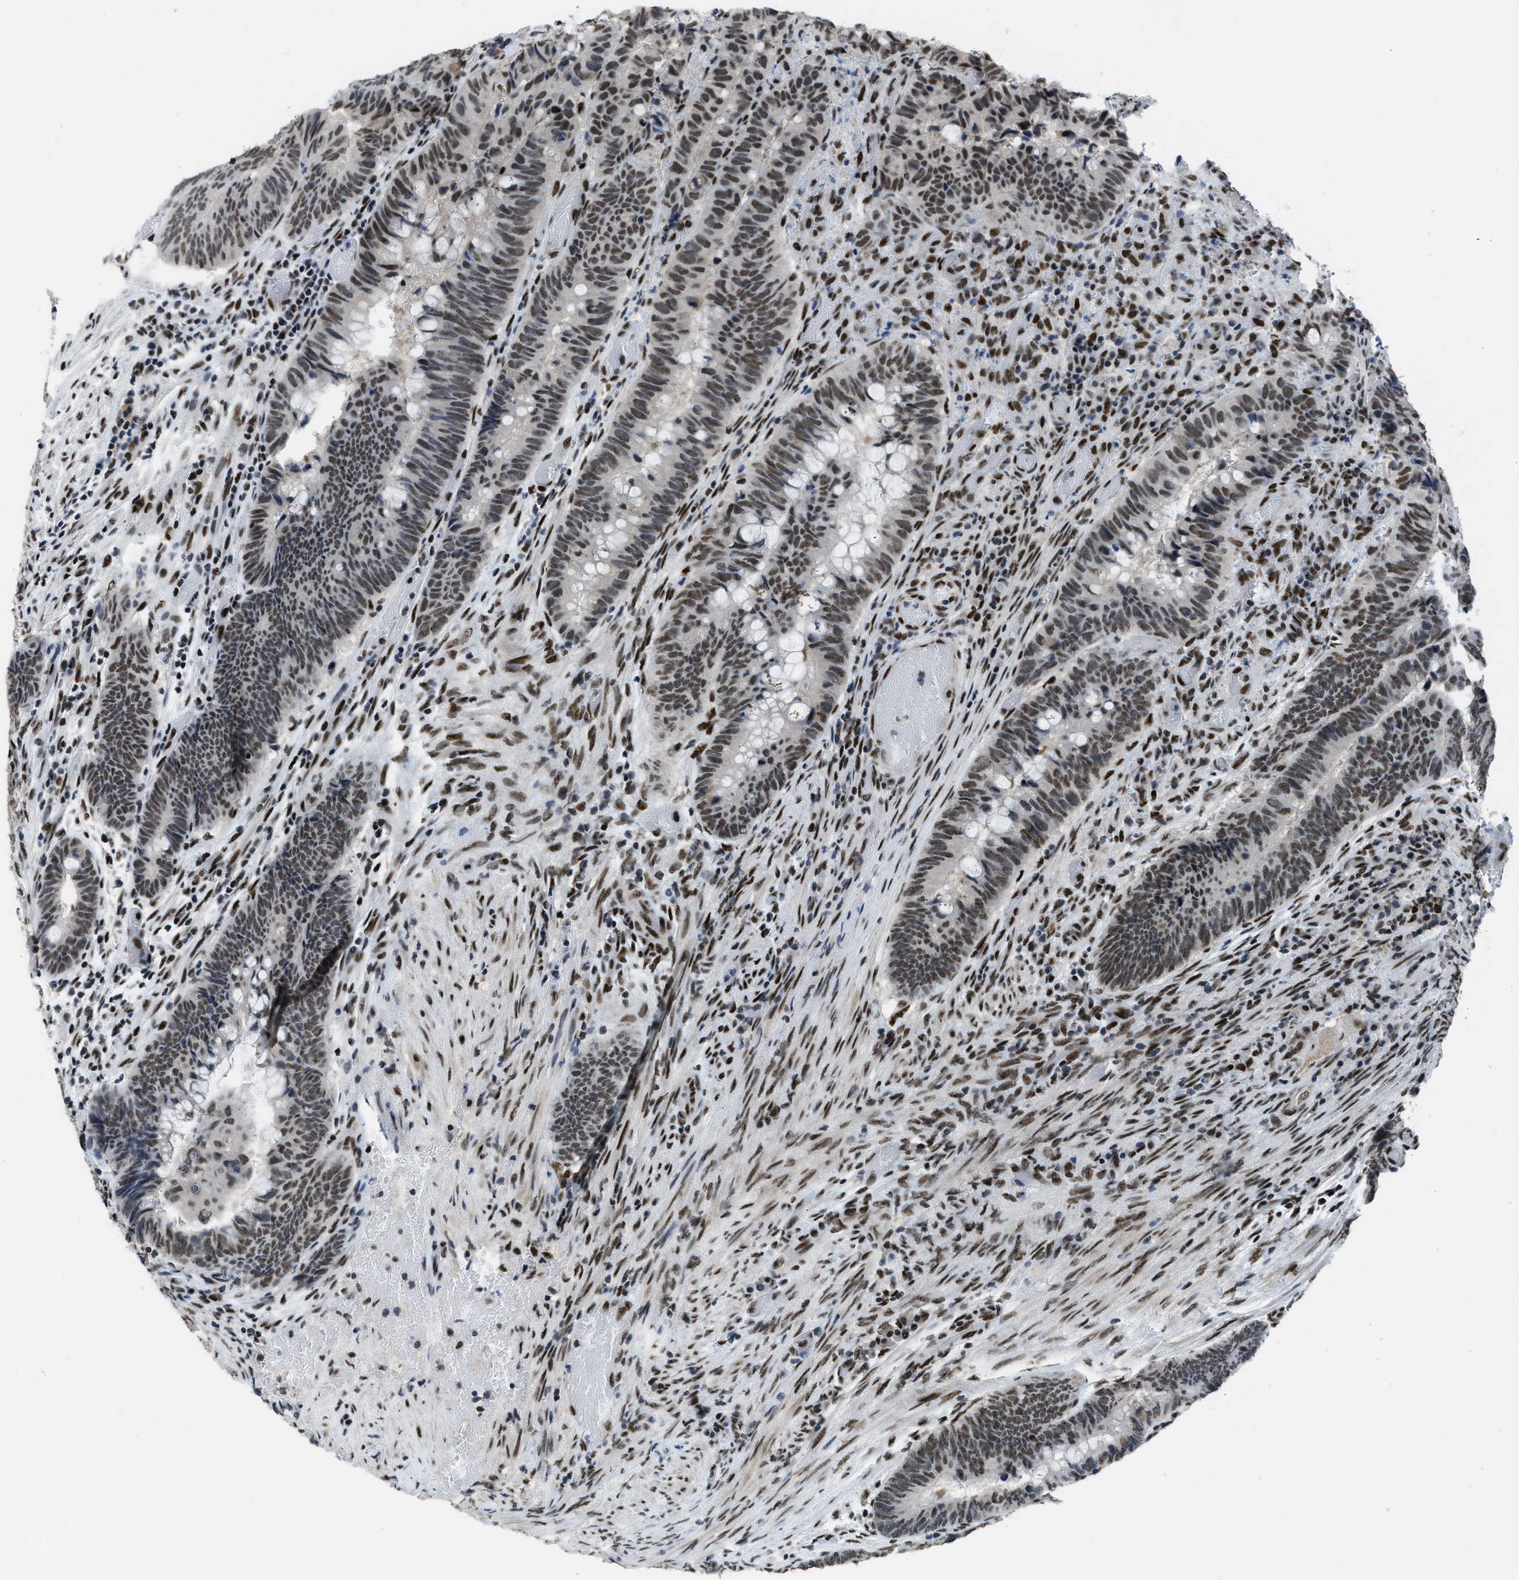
{"staining": {"intensity": "moderate", "quantity": ">75%", "location": "nuclear"}, "tissue": "colorectal cancer", "cell_type": "Tumor cells", "image_type": "cancer", "snomed": [{"axis": "morphology", "description": "Normal tissue, NOS"}, {"axis": "morphology", "description": "Adenocarcinoma, NOS"}, {"axis": "topography", "description": "Rectum"}], "caption": "Protein analysis of colorectal adenocarcinoma tissue demonstrates moderate nuclear staining in approximately >75% of tumor cells. (DAB IHC with brightfield microscopy, high magnification).", "gene": "GATAD2B", "patient": {"sex": "male", "age": 92}}